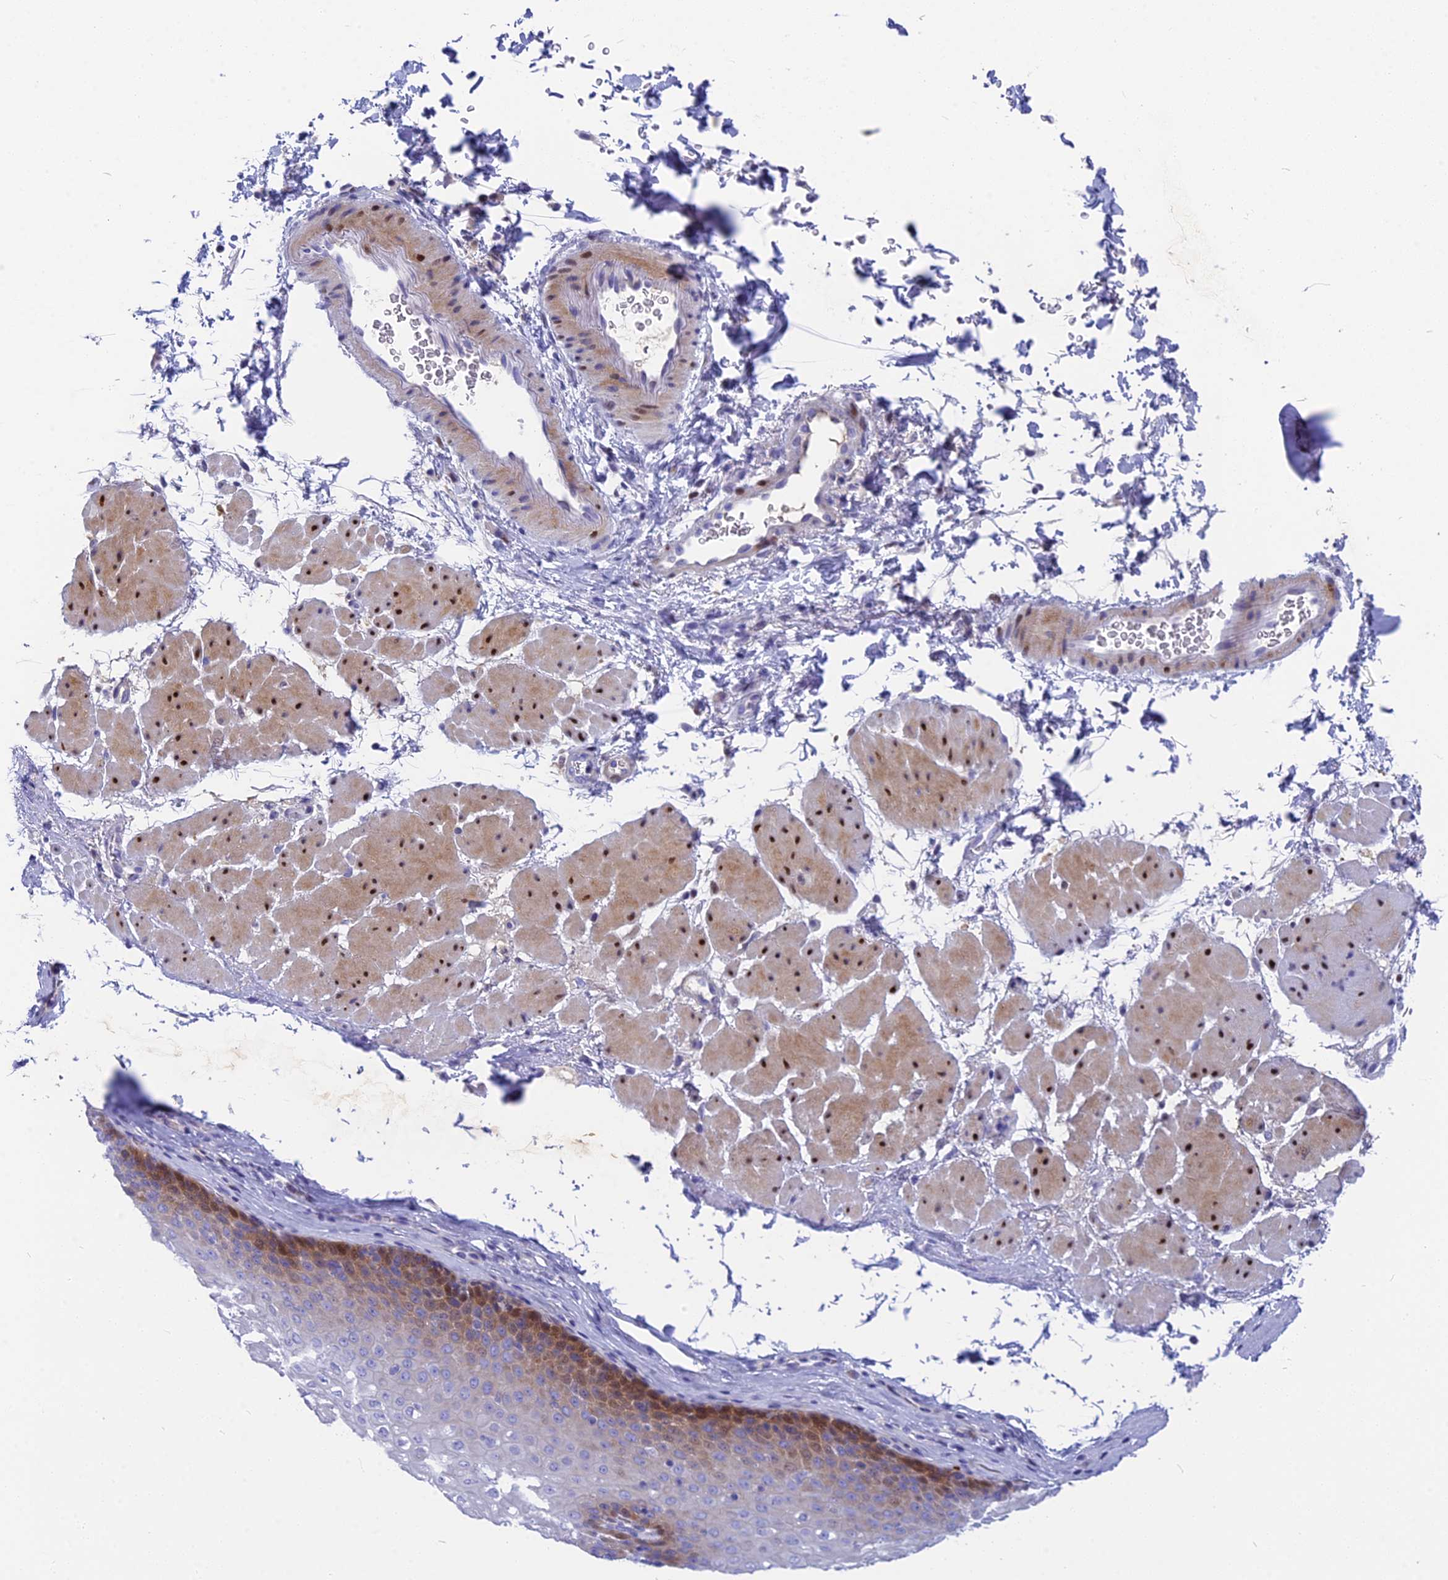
{"staining": {"intensity": "moderate", "quantity": "<25%", "location": "nuclear"}, "tissue": "esophagus", "cell_type": "Squamous epithelial cells", "image_type": "normal", "snomed": [{"axis": "morphology", "description": "Normal tissue, NOS"}, {"axis": "topography", "description": "Esophagus"}], "caption": "Squamous epithelial cells demonstrate moderate nuclear expression in about <25% of cells in normal esophagus. (IHC, brightfield microscopy, high magnification).", "gene": "NKPD1", "patient": {"sex": "female", "age": 66}}